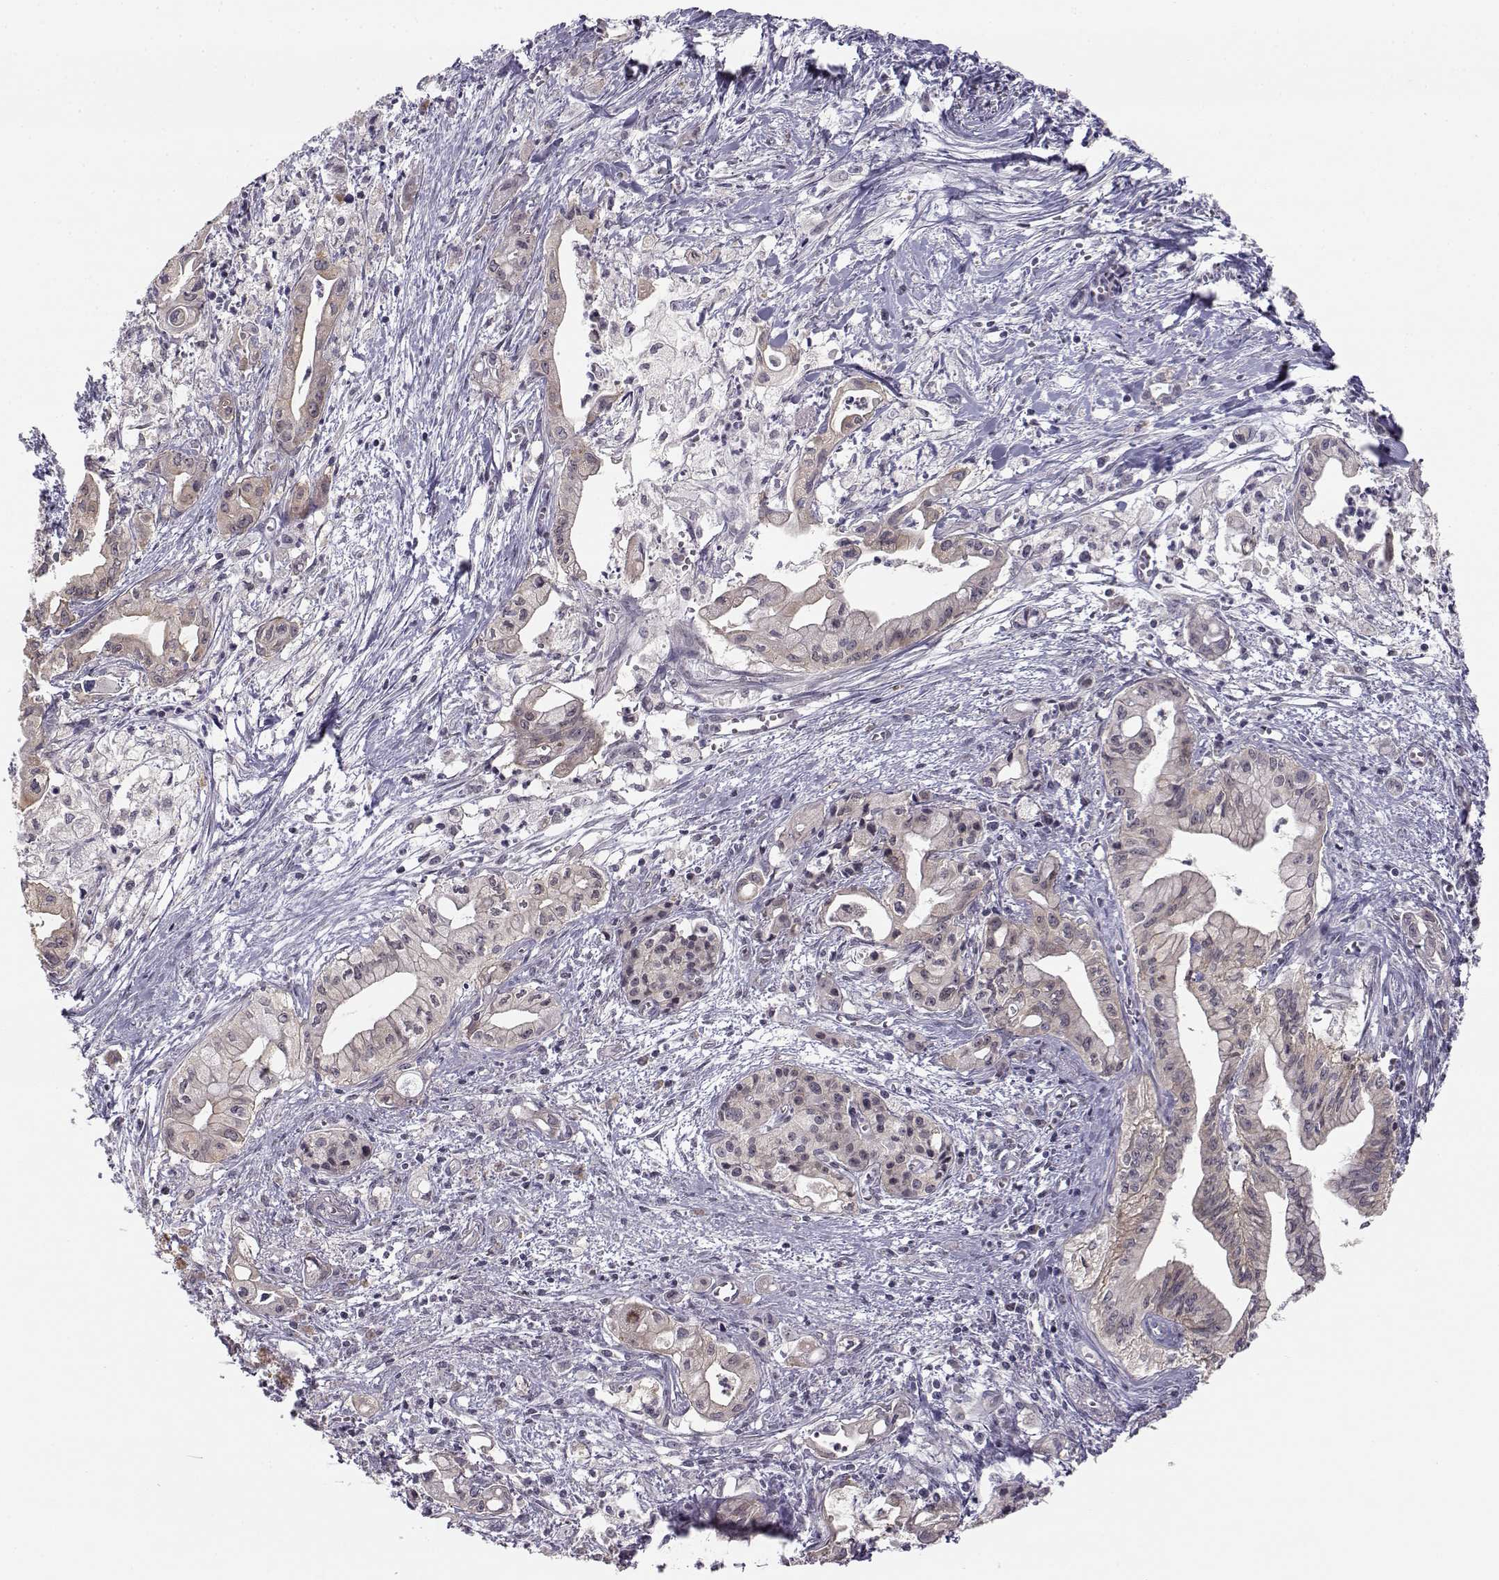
{"staining": {"intensity": "weak", "quantity": "25%-75%", "location": "cytoplasmic/membranous"}, "tissue": "pancreatic cancer", "cell_type": "Tumor cells", "image_type": "cancer", "snomed": [{"axis": "morphology", "description": "Adenocarcinoma, NOS"}, {"axis": "topography", "description": "Pancreas"}], "caption": "Adenocarcinoma (pancreatic) stained for a protein (brown) reveals weak cytoplasmic/membranous positive staining in about 25%-75% of tumor cells.", "gene": "KIF13B", "patient": {"sex": "male", "age": 71}}